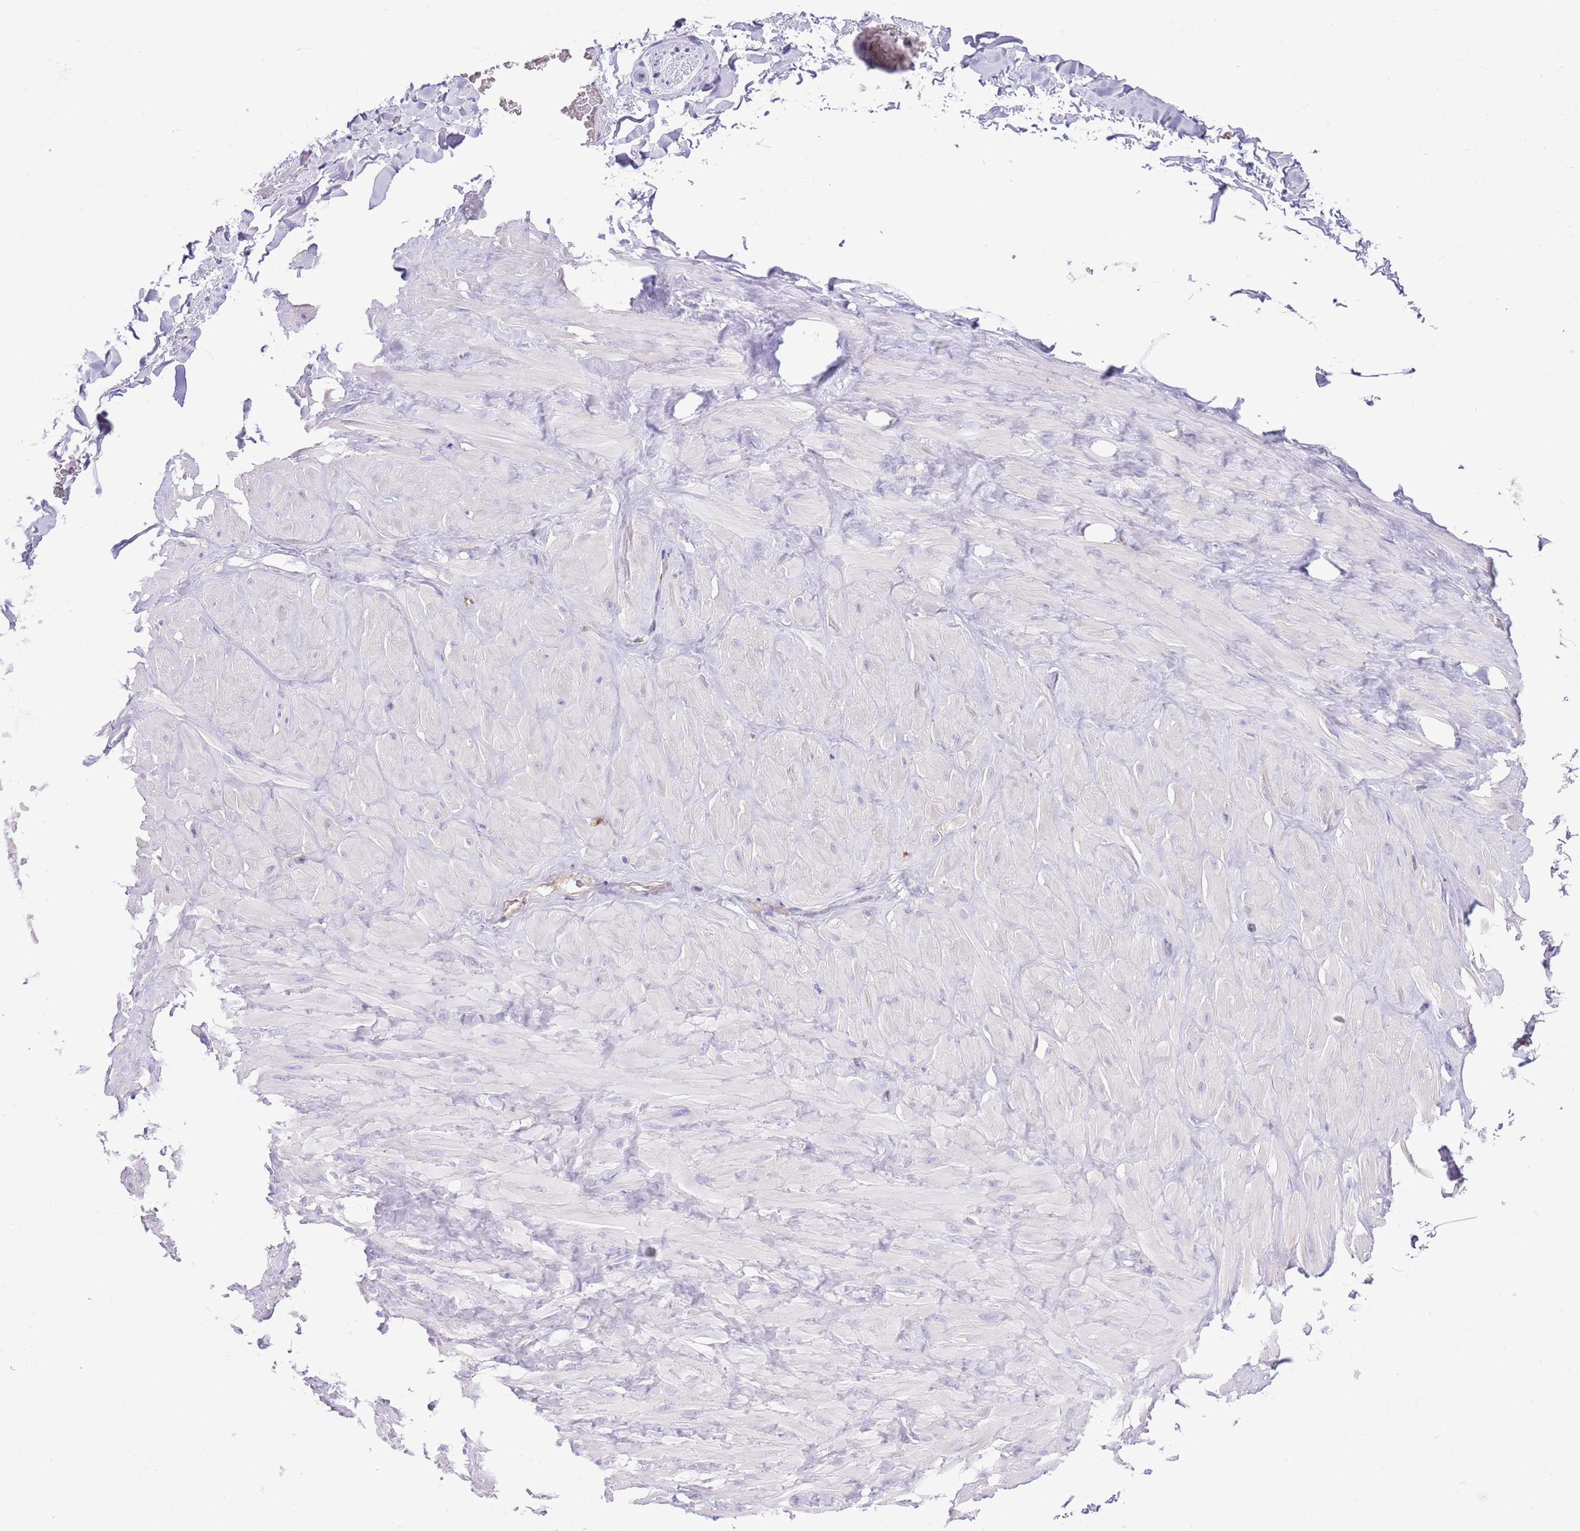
{"staining": {"intensity": "negative", "quantity": "none", "location": "none"}, "tissue": "adipose tissue", "cell_type": "Adipocytes", "image_type": "normal", "snomed": [{"axis": "morphology", "description": "Normal tissue, NOS"}, {"axis": "topography", "description": "Soft tissue"}, {"axis": "topography", "description": "Adipose tissue"}, {"axis": "topography", "description": "Vascular tissue"}, {"axis": "topography", "description": "Peripheral nerve tissue"}], "caption": "This is an IHC micrograph of benign human adipose tissue. There is no positivity in adipocytes.", "gene": "EFHD2", "patient": {"sex": "male", "age": 46}}